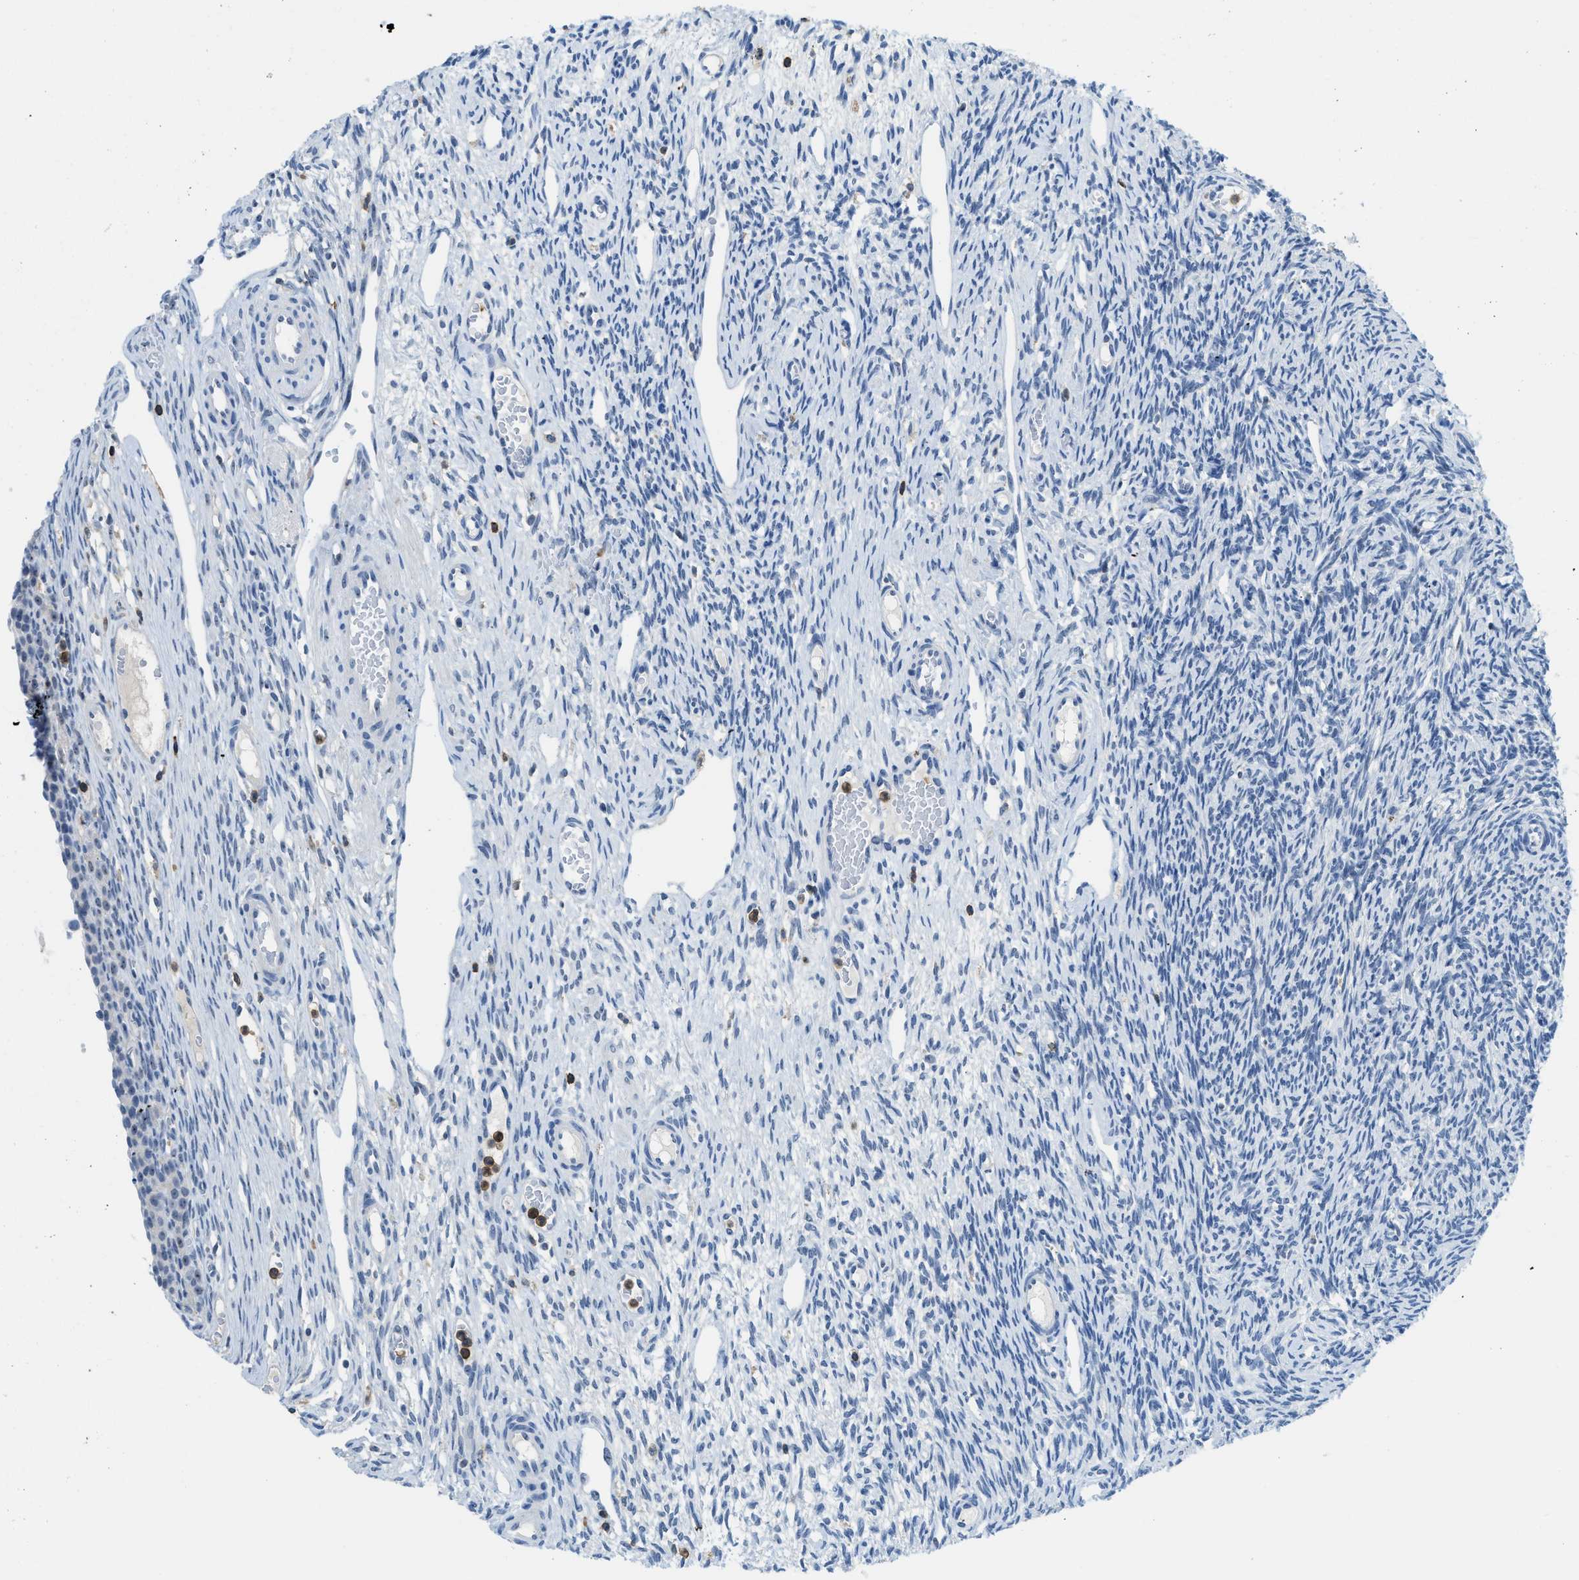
{"staining": {"intensity": "weak", "quantity": "<25%", "location": "nuclear"}, "tissue": "ovary", "cell_type": "Follicle cells", "image_type": "normal", "snomed": [{"axis": "morphology", "description": "Normal tissue, NOS"}, {"axis": "topography", "description": "Ovary"}], "caption": "High magnification brightfield microscopy of normal ovary stained with DAB (brown) and counterstained with hematoxylin (blue): follicle cells show no significant positivity. Nuclei are stained in blue.", "gene": "FAM151A", "patient": {"sex": "female", "age": 33}}